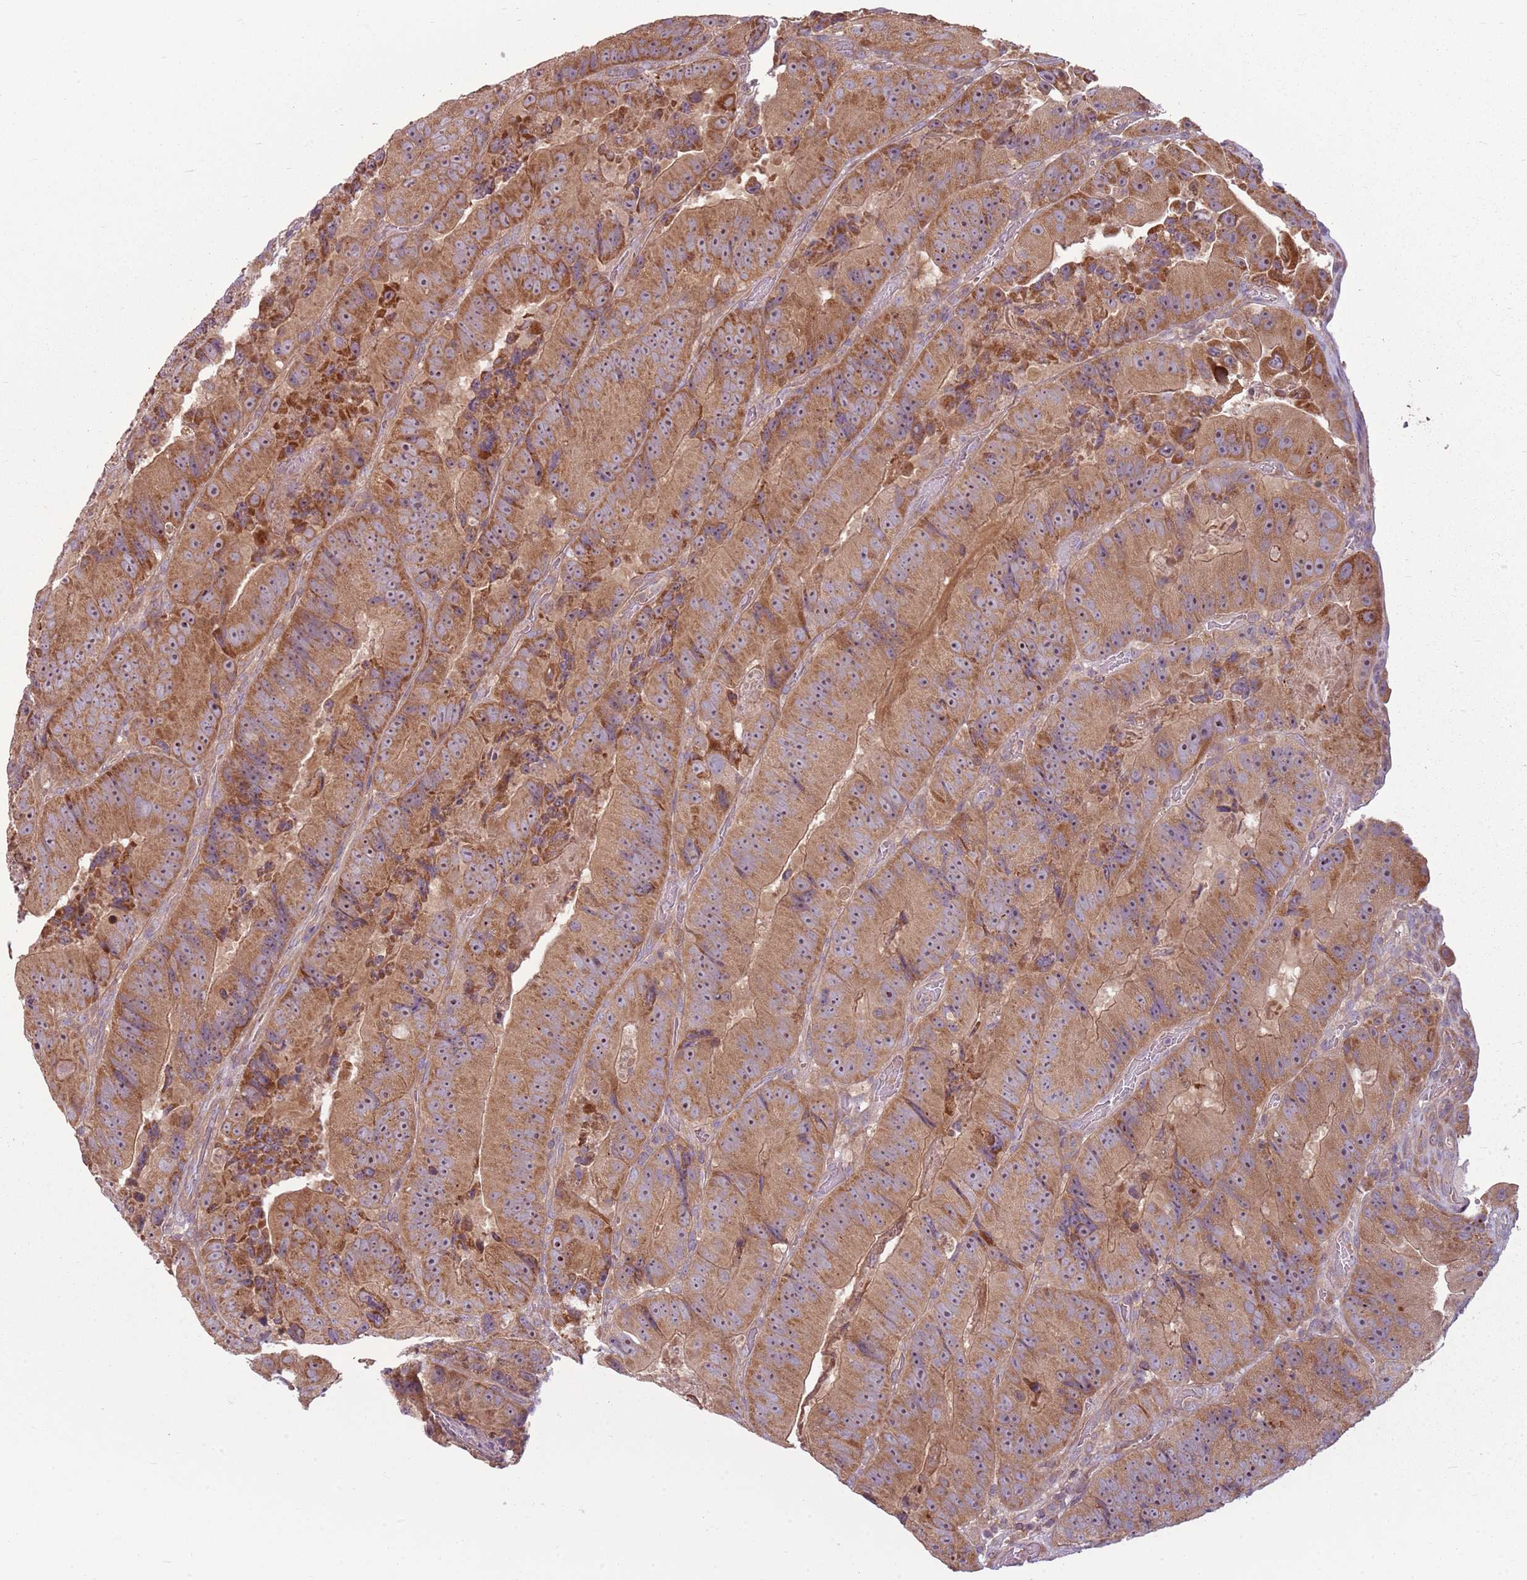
{"staining": {"intensity": "moderate", "quantity": ">75%", "location": "cytoplasmic/membranous,nuclear"}, "tissue": "colorectal cancer", "cell_type": "Tumor cells", "image_type": "cancer", "snomed": [{"axis": "morphology", "description": "Adenocarcinoma, NOS"}, {"axis": "topography", "description": "Colon"}], "caption": "Colorectal cancer was stained to show a protein in brown. There is medium levels of moderate cytoplasmic/membranous and nuclear expression in about >75% of tumor cells. (IHC, brightfield microscopy, high magnification).", "gene": "RPL21", "patient": {"sex": "female", "age": 86}}